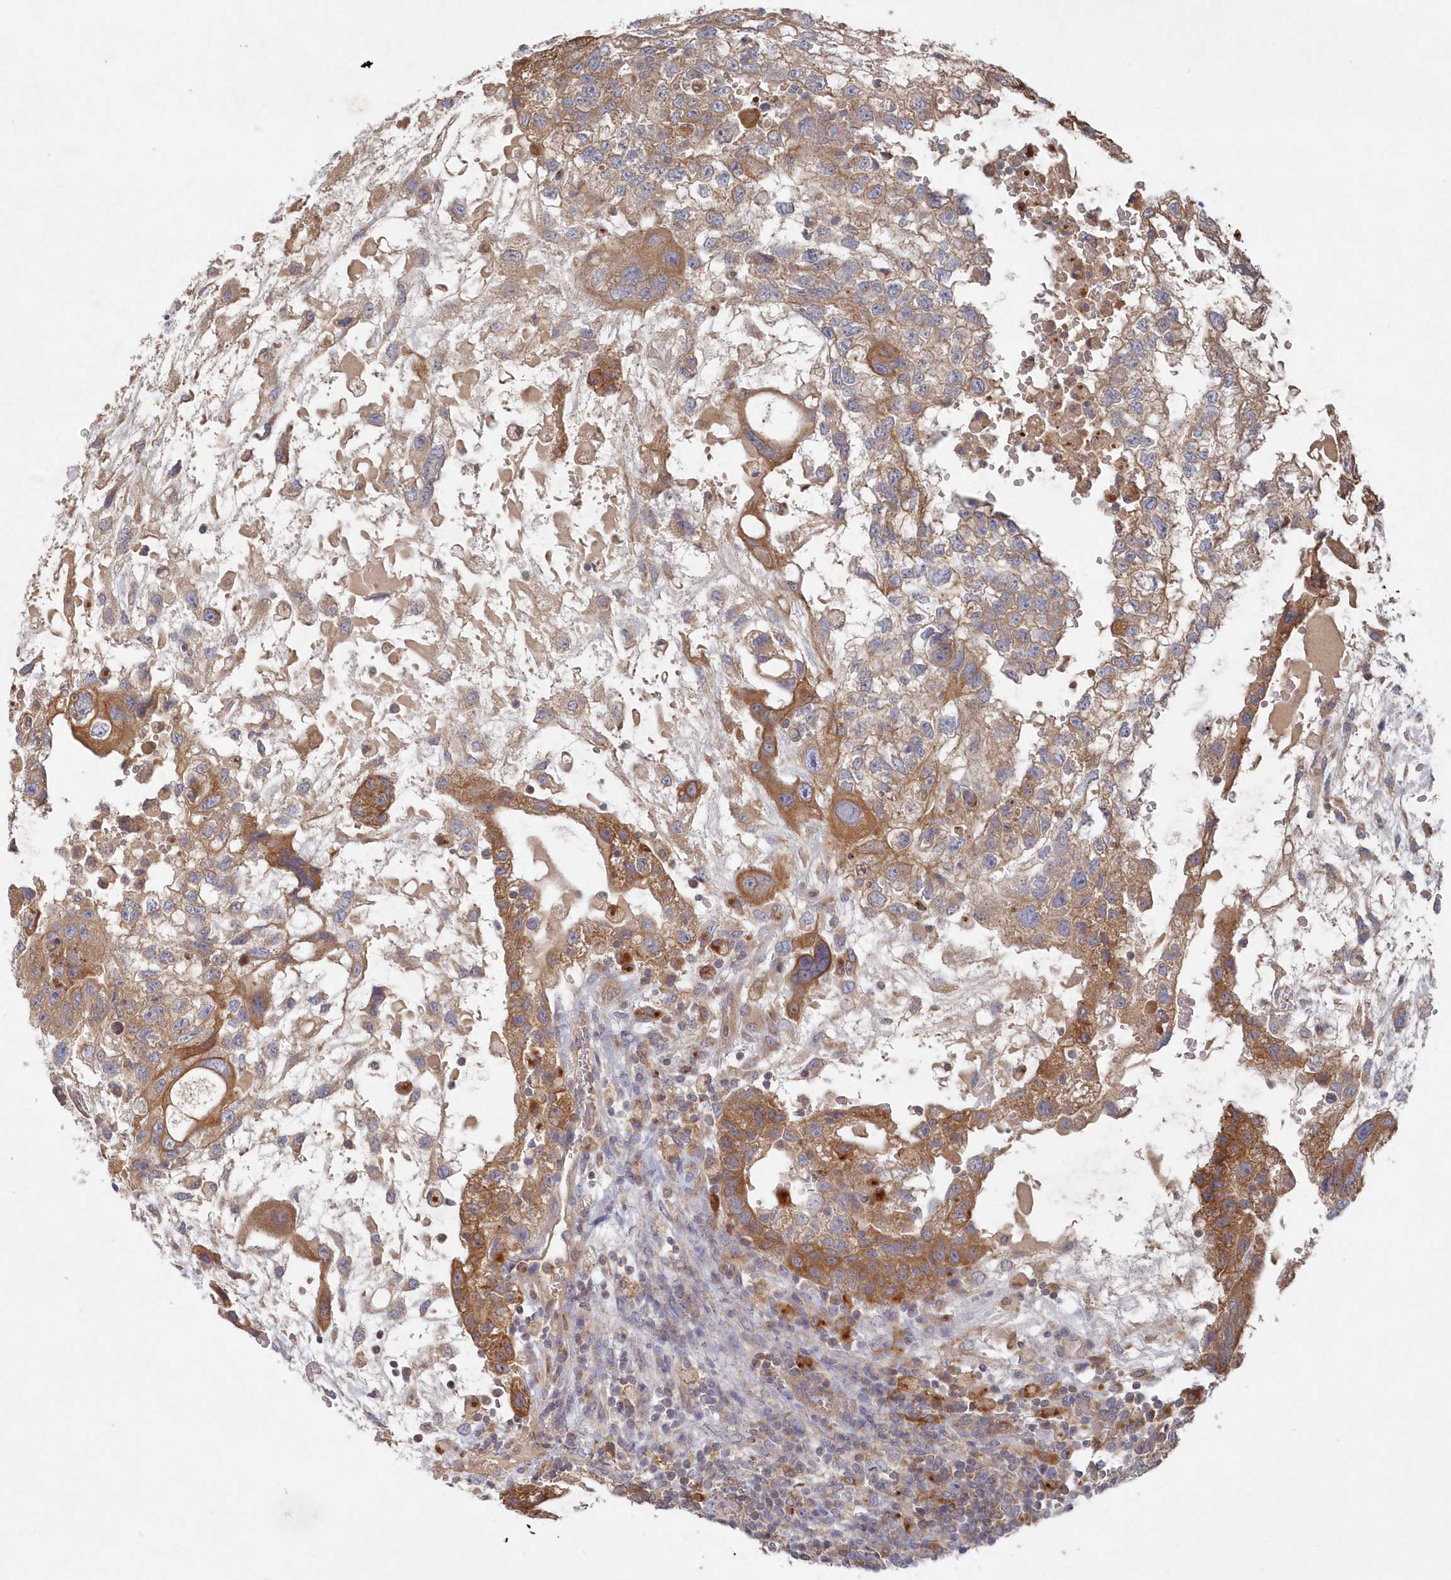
{"staining": {"intensity": "moderate", "quantity": ">75%", "location": "cytoplasmic/membranous"}, "tissue": "testis cancer", "cell_type": "Tumor cells", "image_type": "cancer", "snomed": [{"axis": "morphology", "description": "Carcinoma, Embryonal, NOS"}, {"axis": "topography", "description": "Testis"}], "caption": "High-power microscopy captured an immunohistochemistry (IHC) photomicrograph of testis embryonal carcinoma, revealing moderate cytoplasmic/membranous staining in about >75% of tumor cells.", "gene": "ASNSD1", "patient": {"sex": "male", "age": 36}}